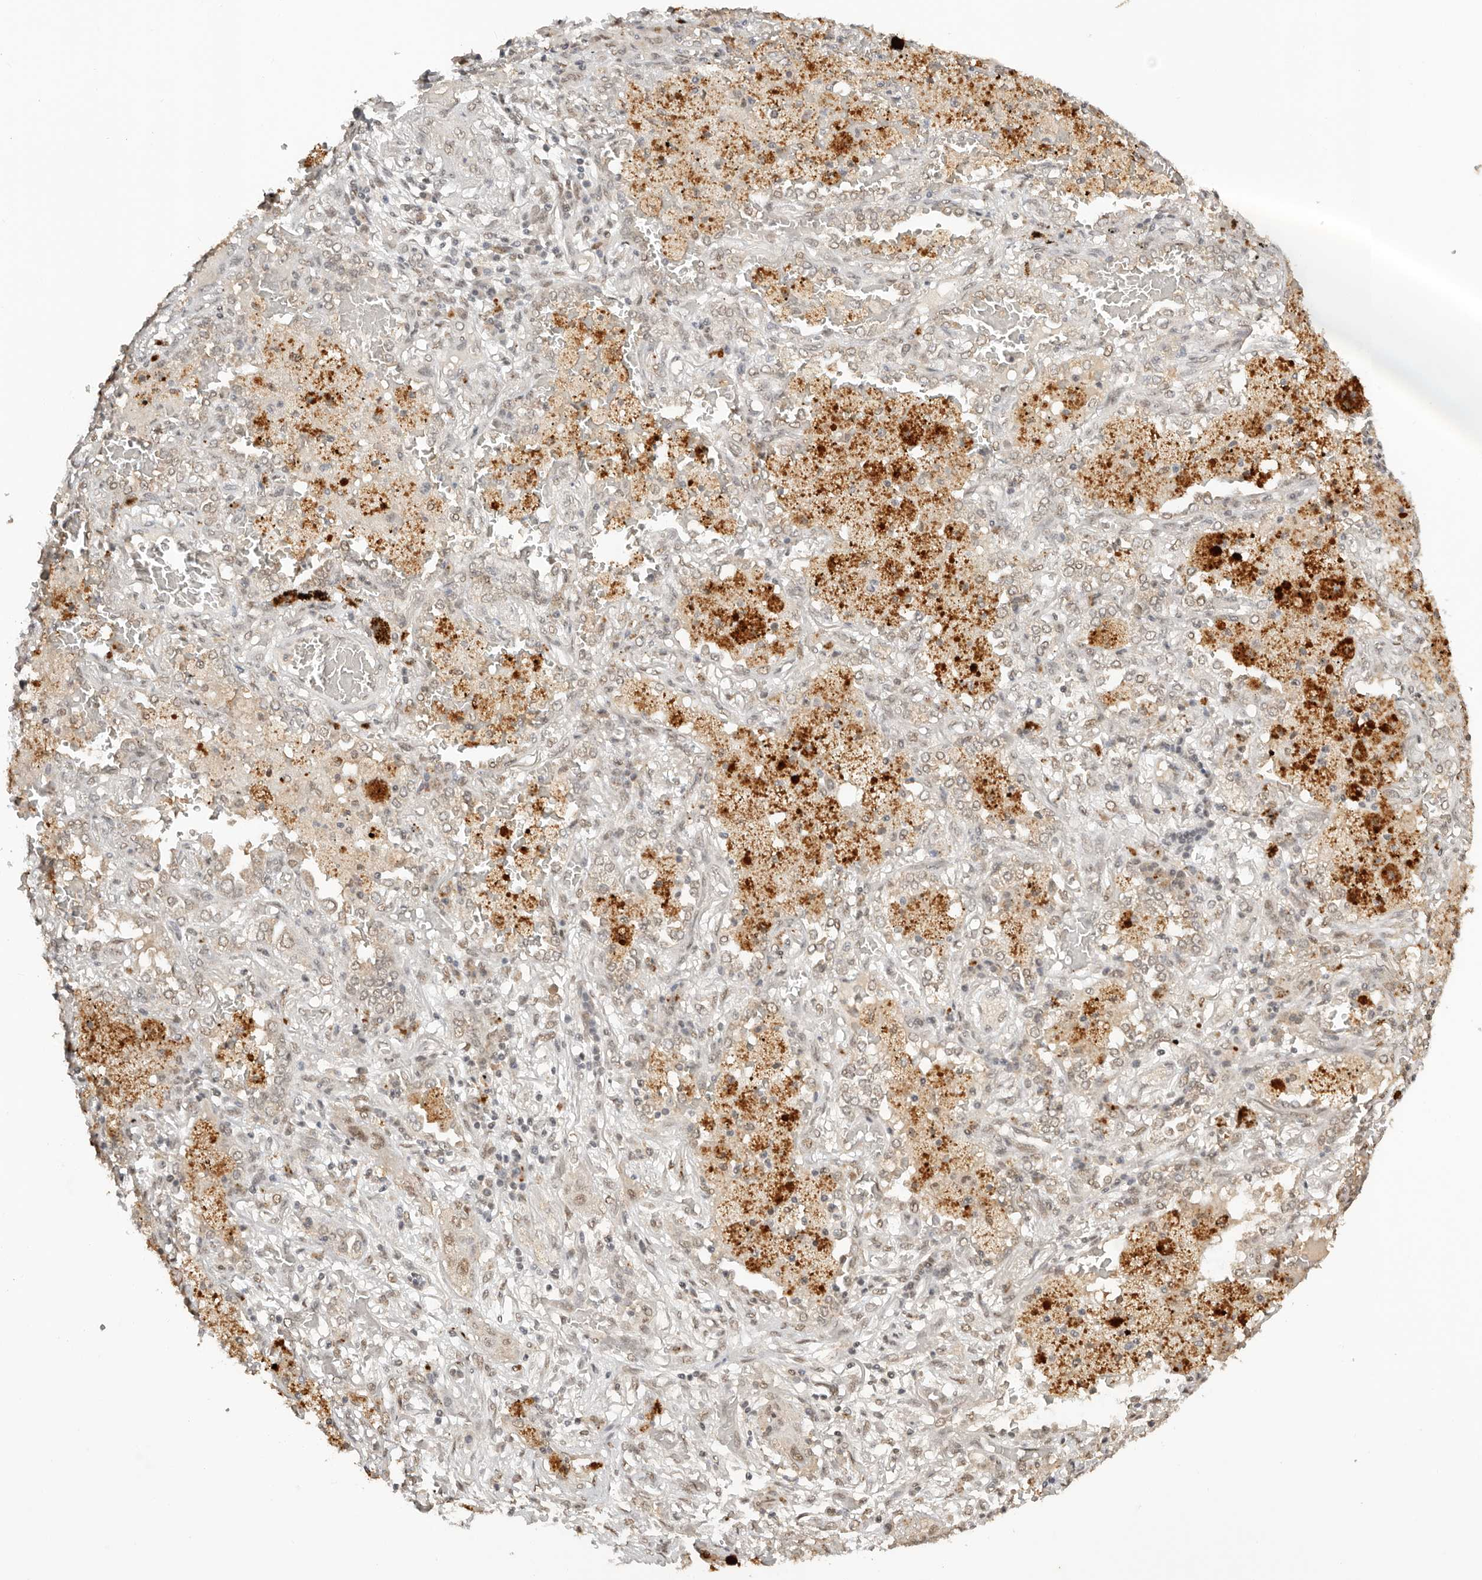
{"staining": {"intensity": "weak", "quantity": "<25%", "location": "cytoplasmic/membranous,nuclear"}, "tissue": "lung cancer", "cell_type": "Tumor cells", "image_type": "cancer", "snomed": [{"axis": "morphology", "description": "Squamous cell carcinoma, NOS"}, {"axis": "topography", "description": "Lung"}], "caption": "Immunohistochemical staining of squamous cell carcinoma (lung) displays no significant positivity in tumor cells.", "gene": "SEC14L1", "patient": {"sex": "female", "age": 47}}